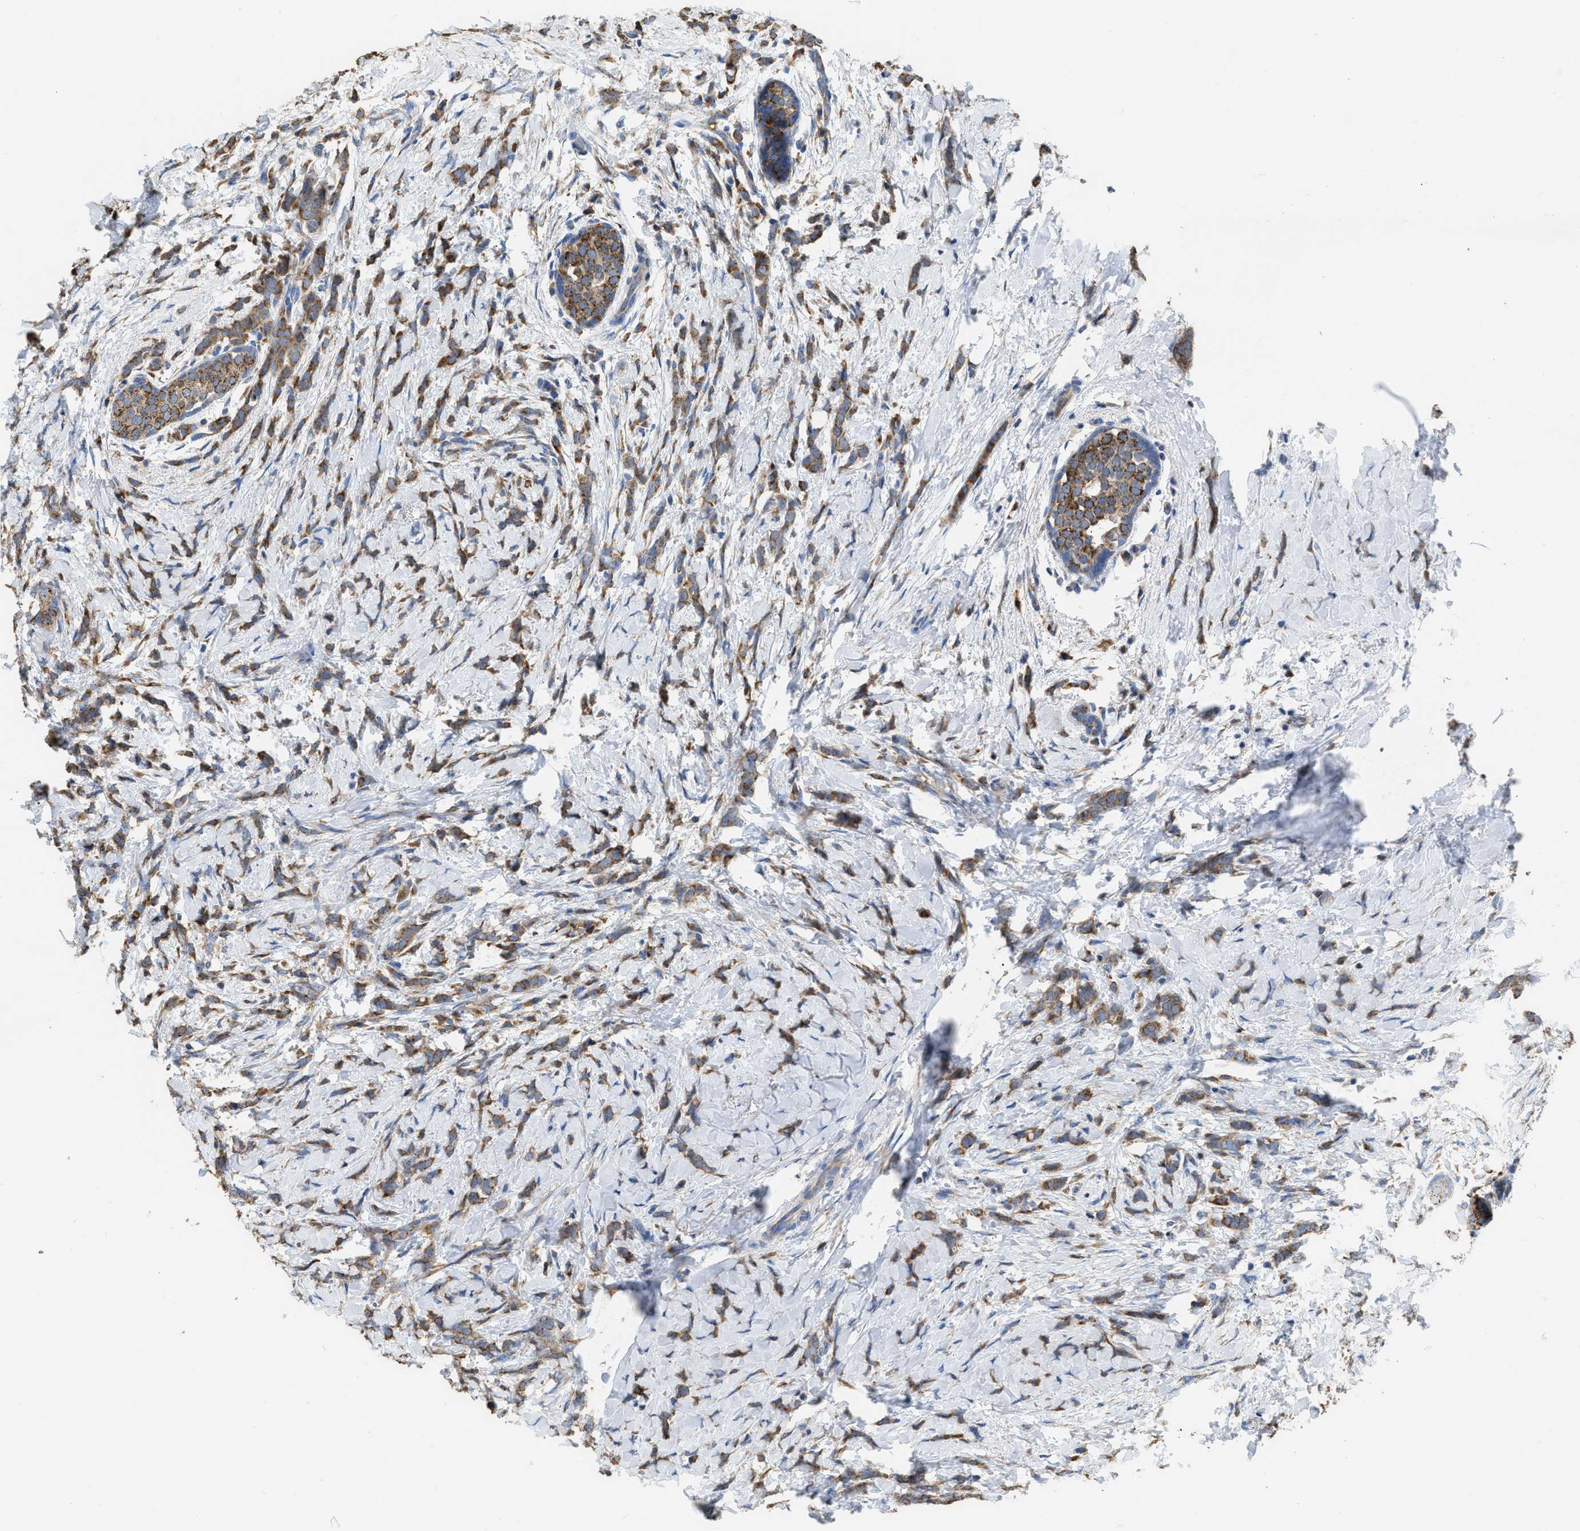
{"staining": {"intensity": "moderate", "quantity": ">75%", "location": "cytoplasmic/membranous"}, "tissue": "breast cancer", "cell_type": "Tumor cells", "image_type": "cancer", "snomed": [{"axis": "morphology", "description": "Lobular carcinoma, in situ"}, {"axis": "morphology", "description": "Lobular carcinoma"}, {"axis": "topography", "description": "Breast"}], "caption": "The immunohistochemical stain labels moderate cytoplasmic/membranous positivity in tumor cells of breast lobular carcinoma in situ tissue.", "gene": "AK2", "patient": {"sex": "female", "age": 41}}